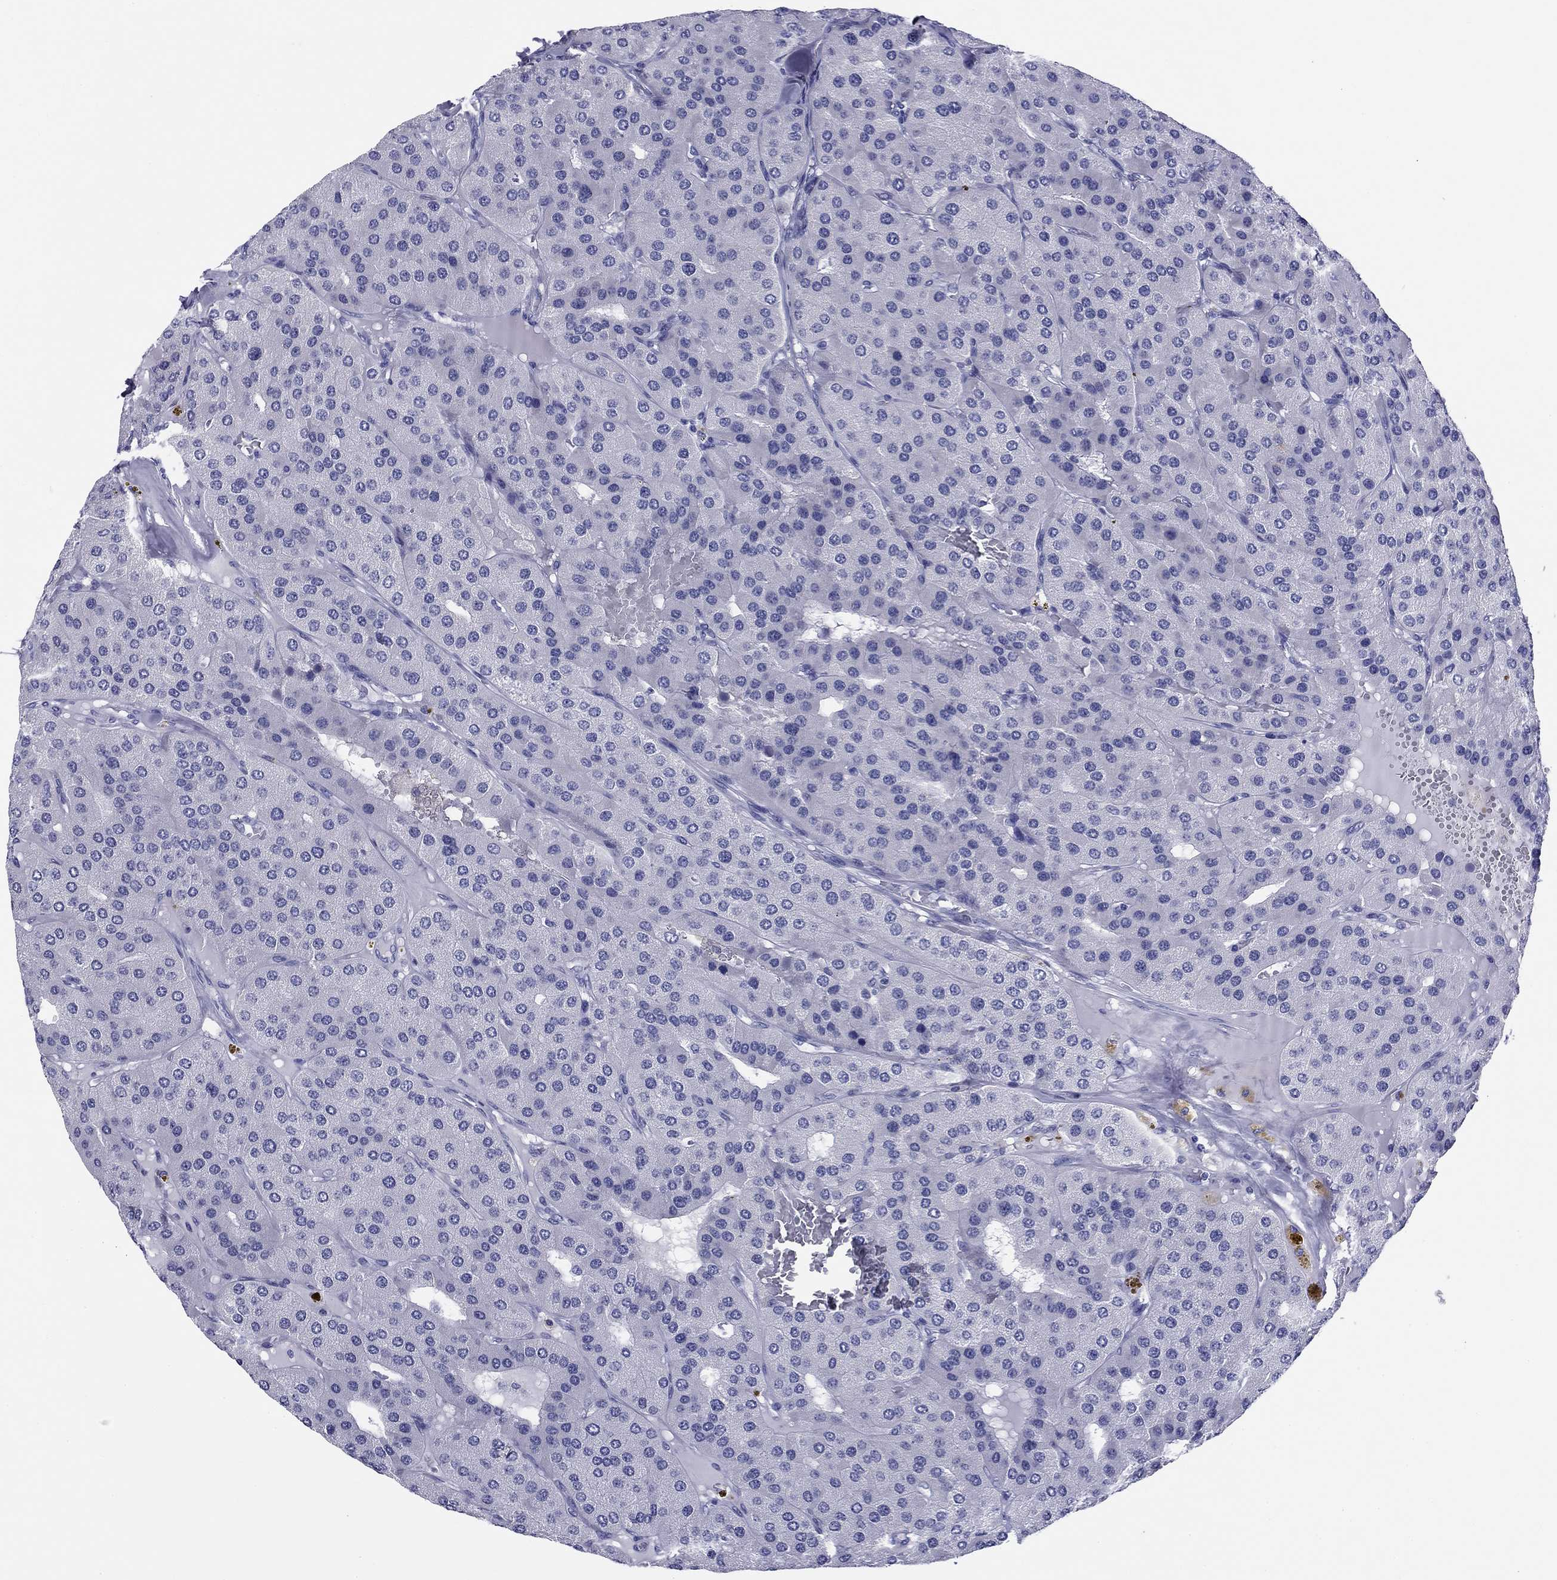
{"staining": {"intensity": "negative", "quantity": "none", "location": "none"}, "tissue": "parathyroid gland", "cell_type": "Glandular cells", "image_type": "normal", "snomed": [{"axis": "morphology", "description": "Normal tissue, NOS"}, {"axis": "morphology", "description": "Adenoma, NOS"}, {"axis": "topography", "description": "Parathyroid gland"}], "caption": "Glandular cells are negative for brown protein staining in normal parathyroid gland. (Brightfield microscopy of DAB immunohistochemistry at high magnification).", "gene": "ABCC2", "patient": {"sex": "female", "age": 86}}